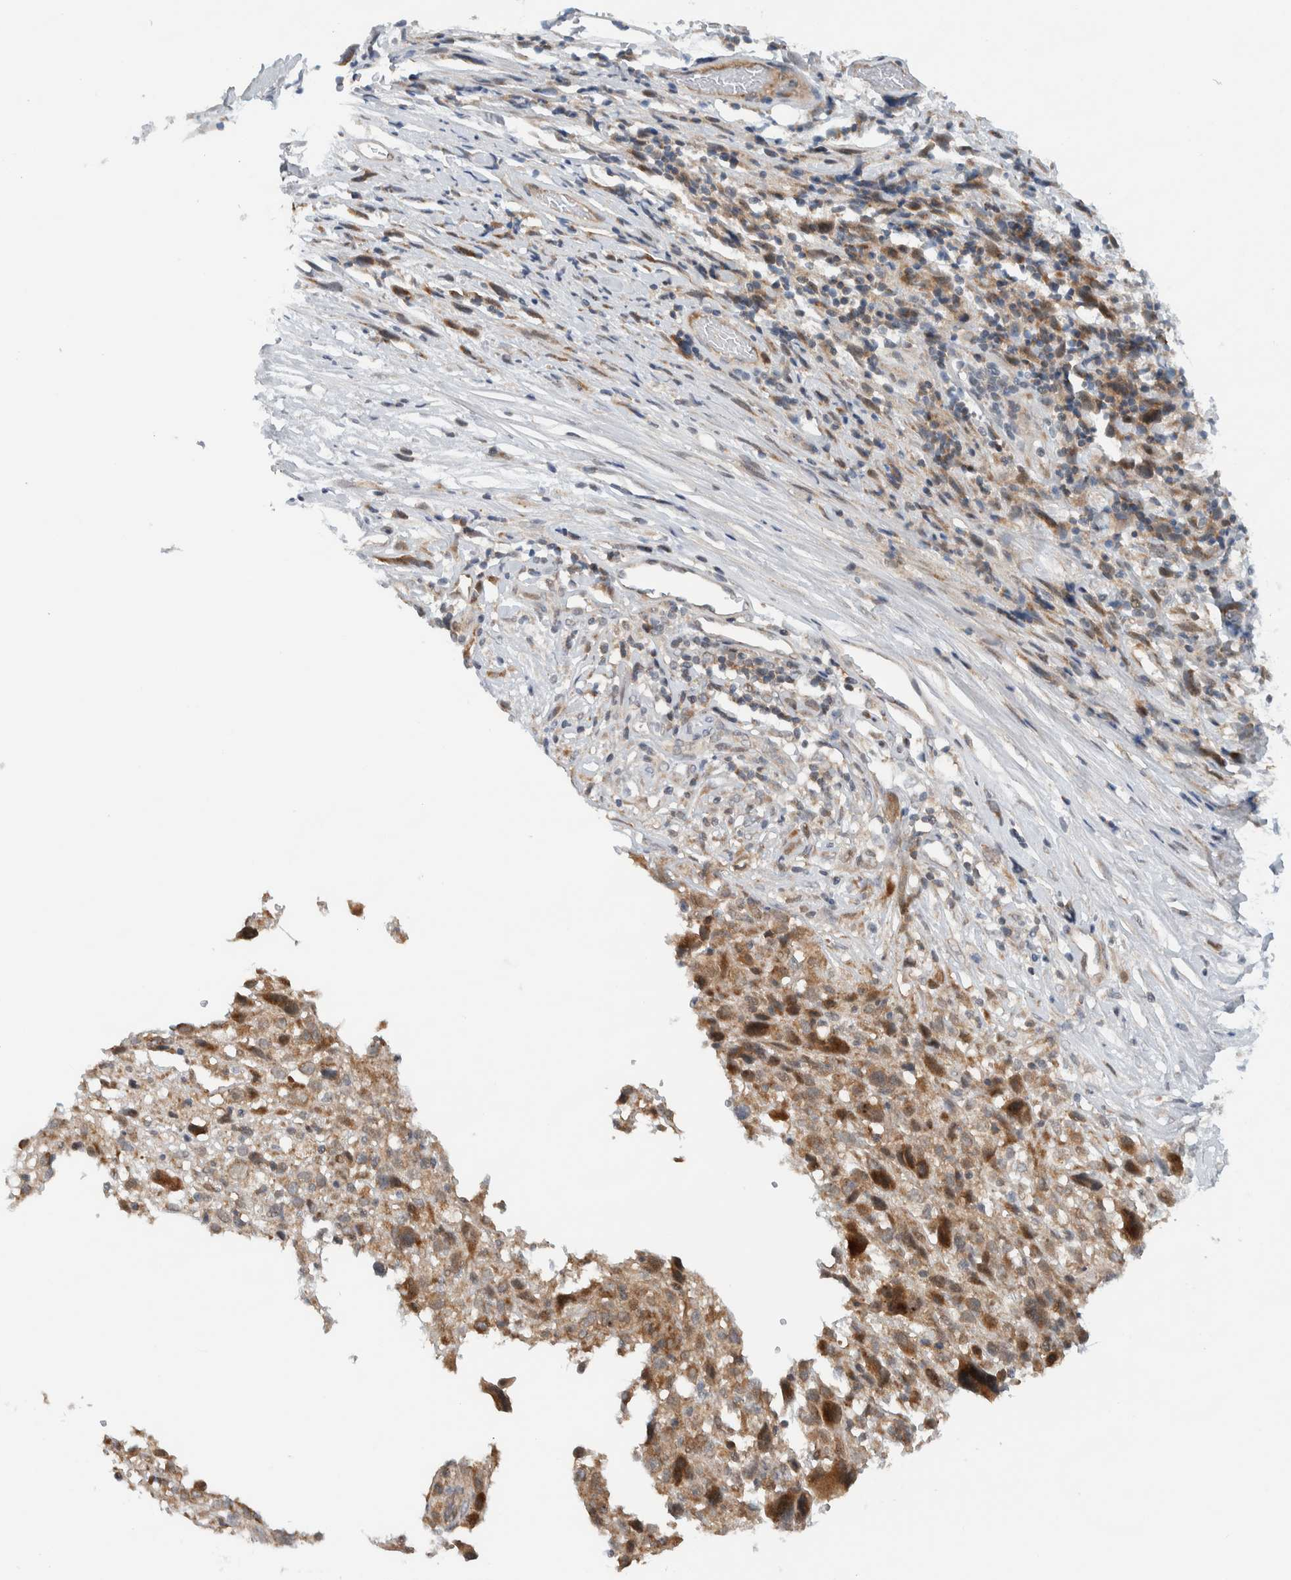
{"staining": {"intensity": "weak", "quantity": "25%-75%", "location": "cytoplasmic/membranous"}, "tissue": "melanoma", "cell_type": "Tumor cells", "image_type": "cancer", "snomed": [{"axis": "morphology", "description": "Malignant melanoma, NOS"}, {"axis": "topography", "description": "Skin"}], "caption": "A micrograph showing weak cytoplasmic/membranous positivity in about 25%-75% of tumor cells in melanoma, as visualized by brown immunohistochemical staining.", "gene": "KLHL6", "patient": {"sex": "female", "age": 55}}